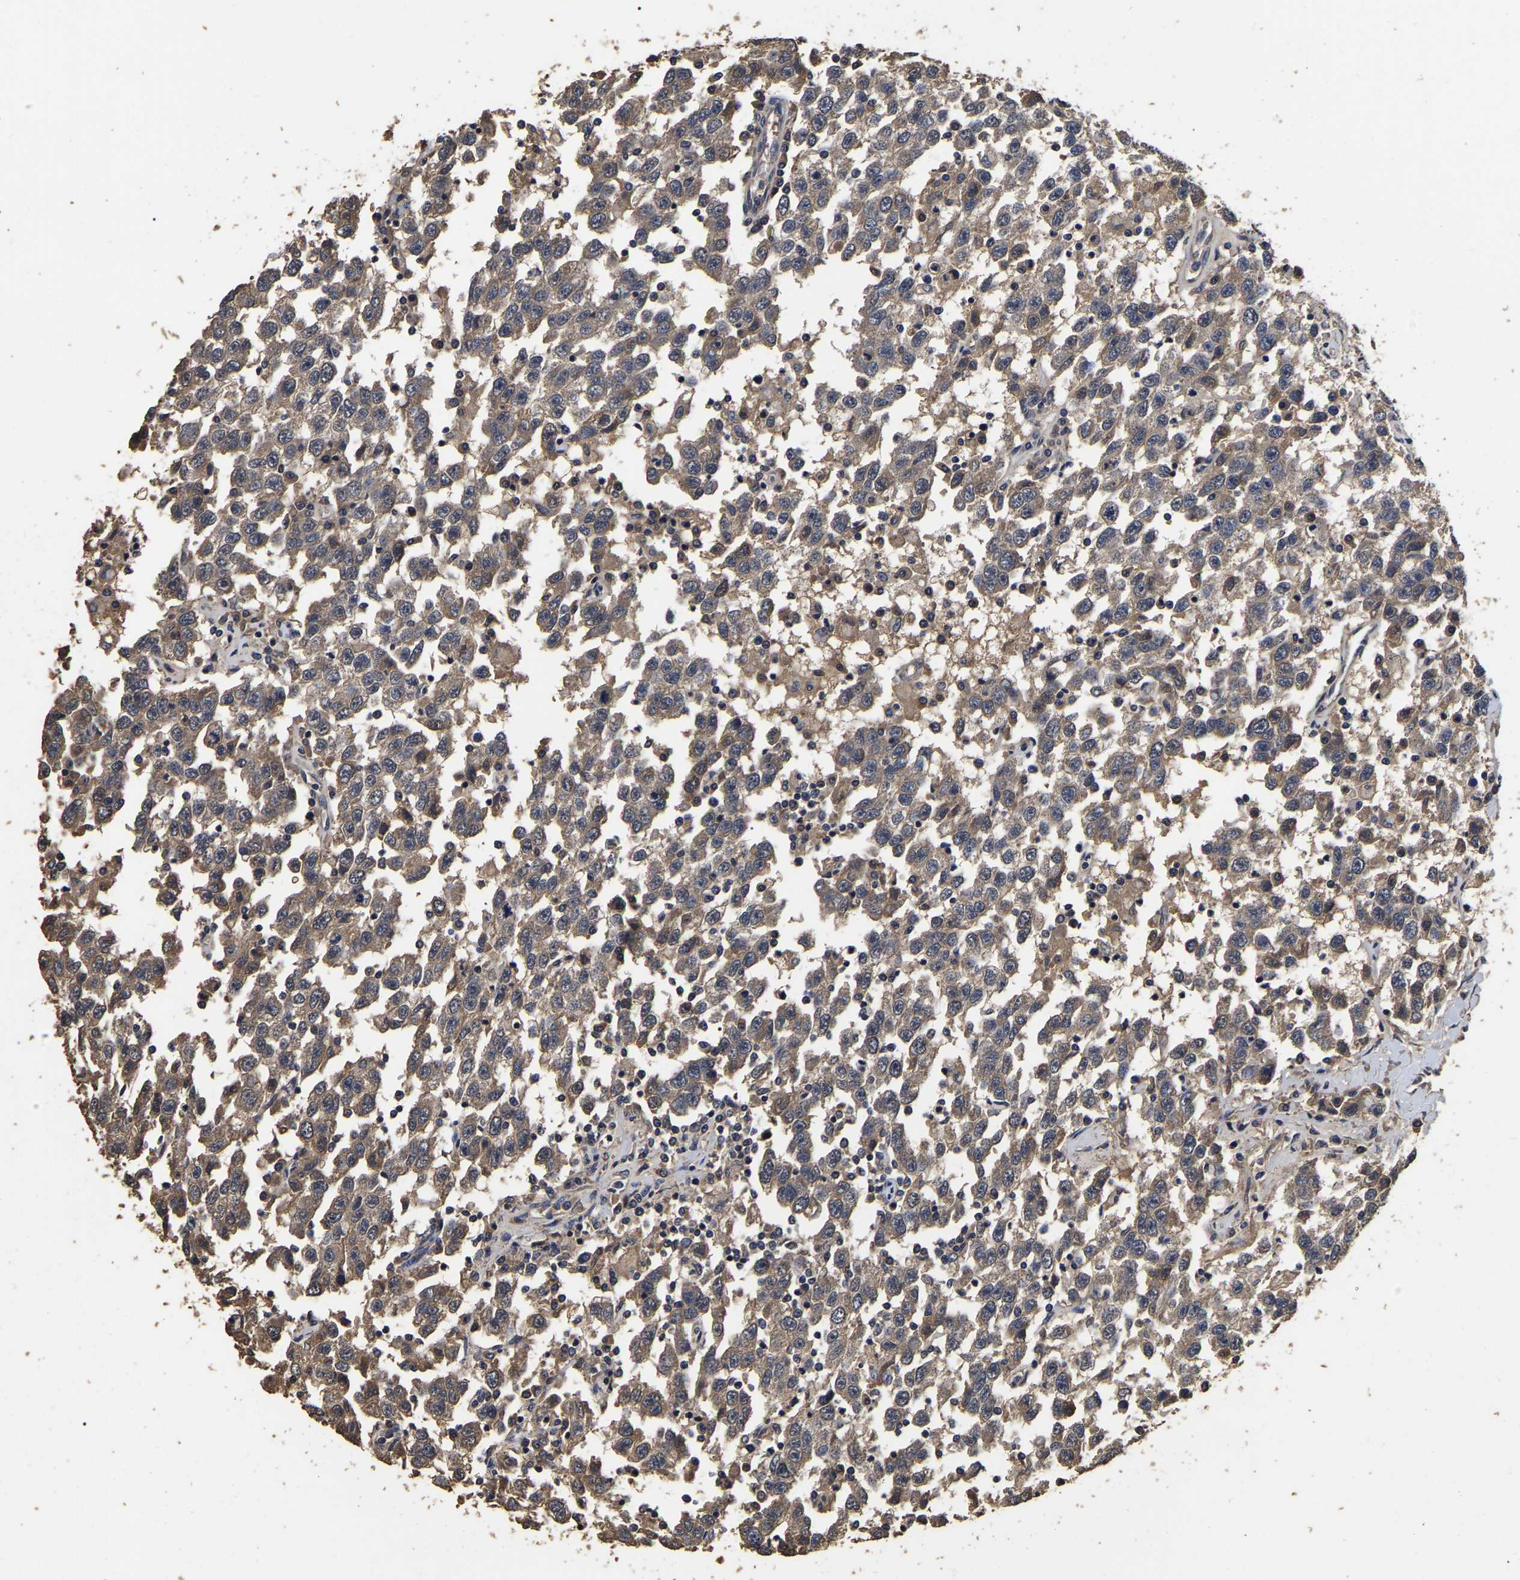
{"staining": {"intensity": "moderate", "quantity": ">75%", "location": "cytoplasmic/membranous"}, "tissue": "testis cancer", "cell_type": "Tumor cells", "image_type": "cancer", "snomed": [{"axis": "morphology", "description": "Seminoma, NOS"}, {"axis": "topography", "description": "Testis"}], "caption": "Immunohistochemistry (IHC) of human seminoma (testis) displays medium levels of moderate cytoplasmic/membranous positivity in approximately >75% of tumor cells.", "gene": "STK32C", "patient": {"sex": "male", "age": 41}}